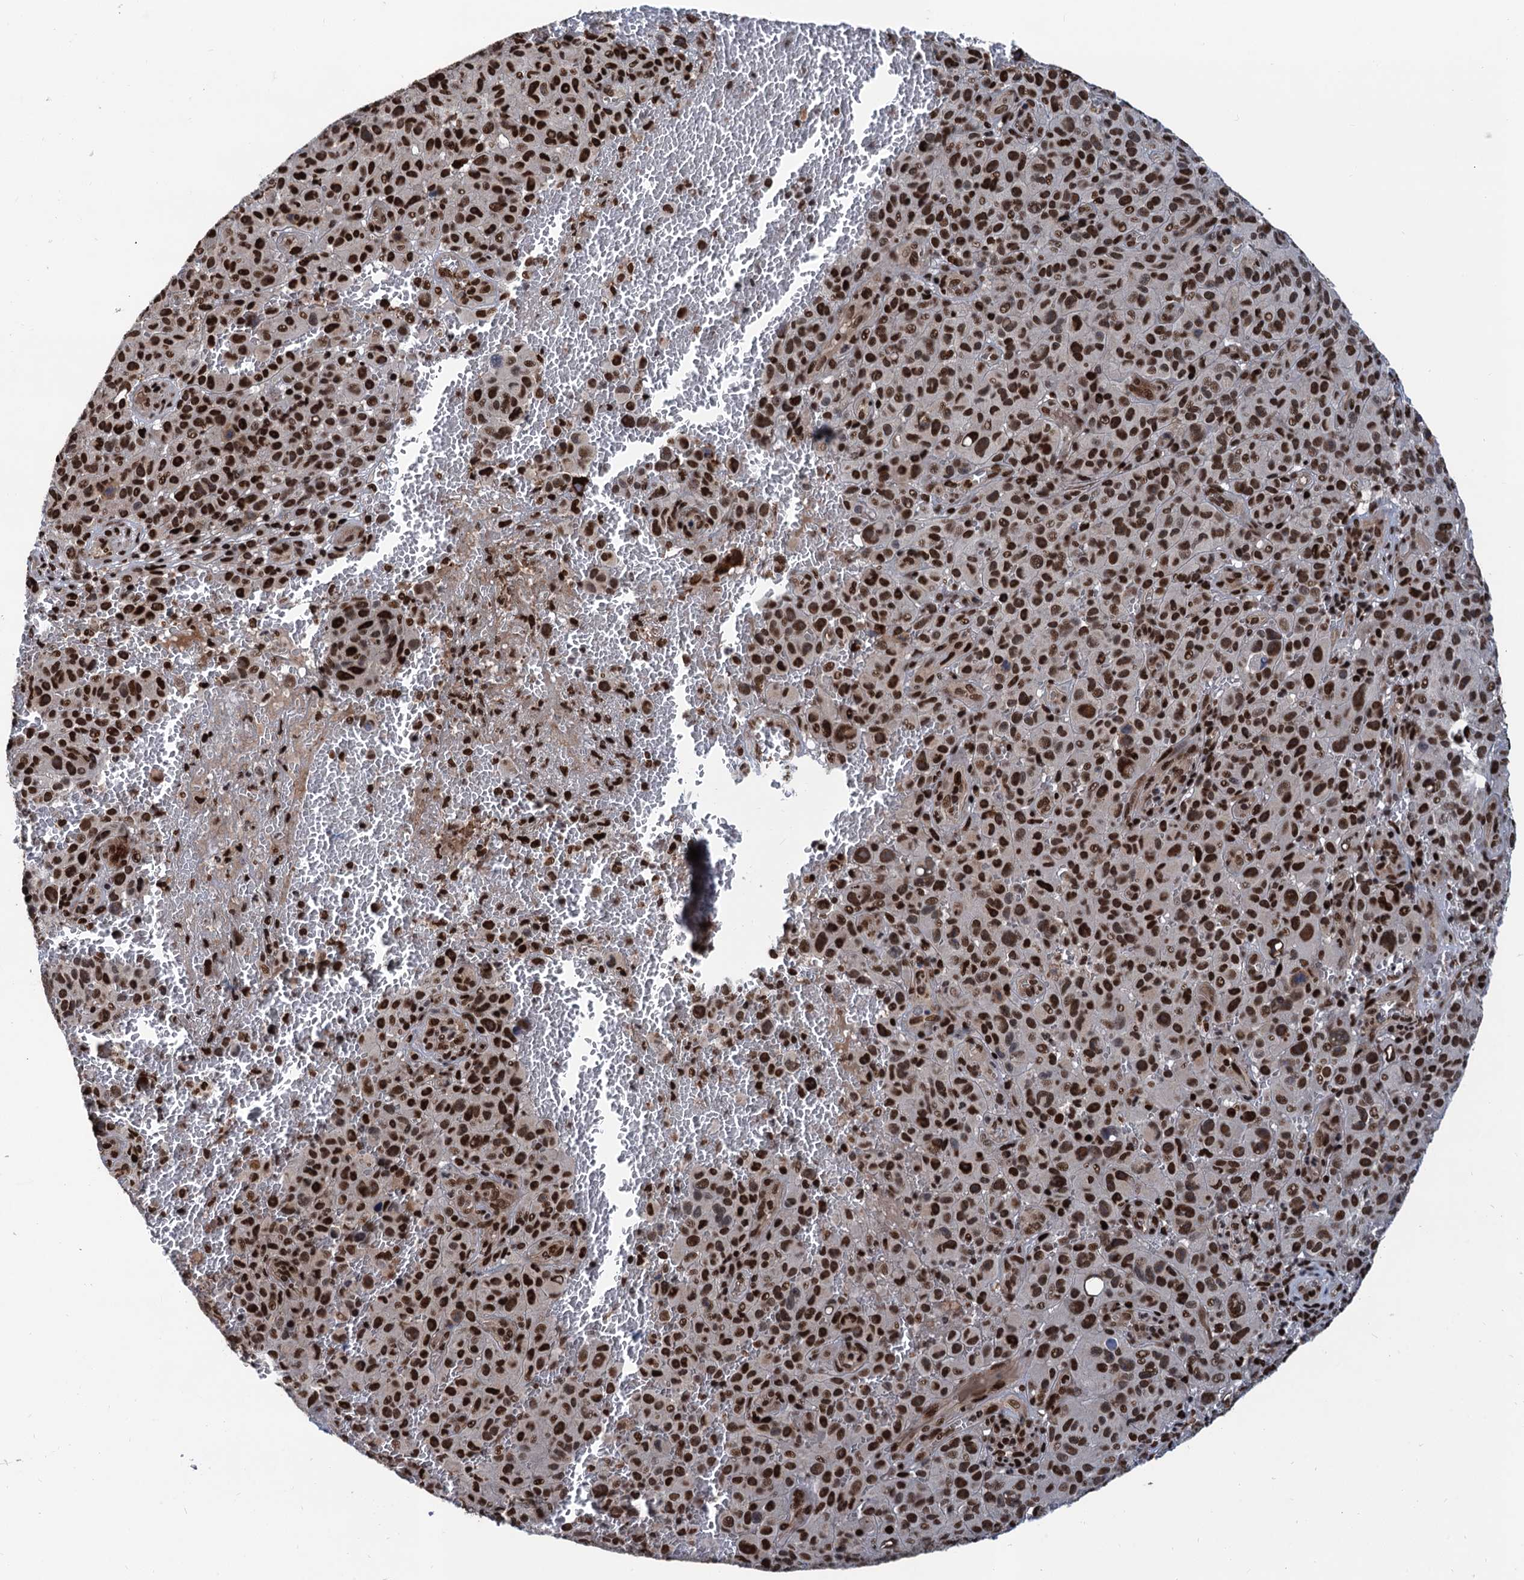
{"staining": {"intensity": "strong", "quantity": ">75%", "location": "nuclear"}, "tissue": "melanoma", "cell_type": "Tumor cells", "image_type": "cancer", "snomed": [{"axis": "morphology", "description": "Malignant melanoma, NOS"}, {"axis": "topography", "description": "Skin"}], "caption": "Immunohistochemistry histopathology image of neoplastic tissue: melanoma stained using immunohistochemistry demonstrates high levels of strong protein expression localized specifically in the nuclear of tumor cells, appearing as a nuclear brown color.", "gene": "PPP4R1", "patient": {"sex": "female", "age": 82}}